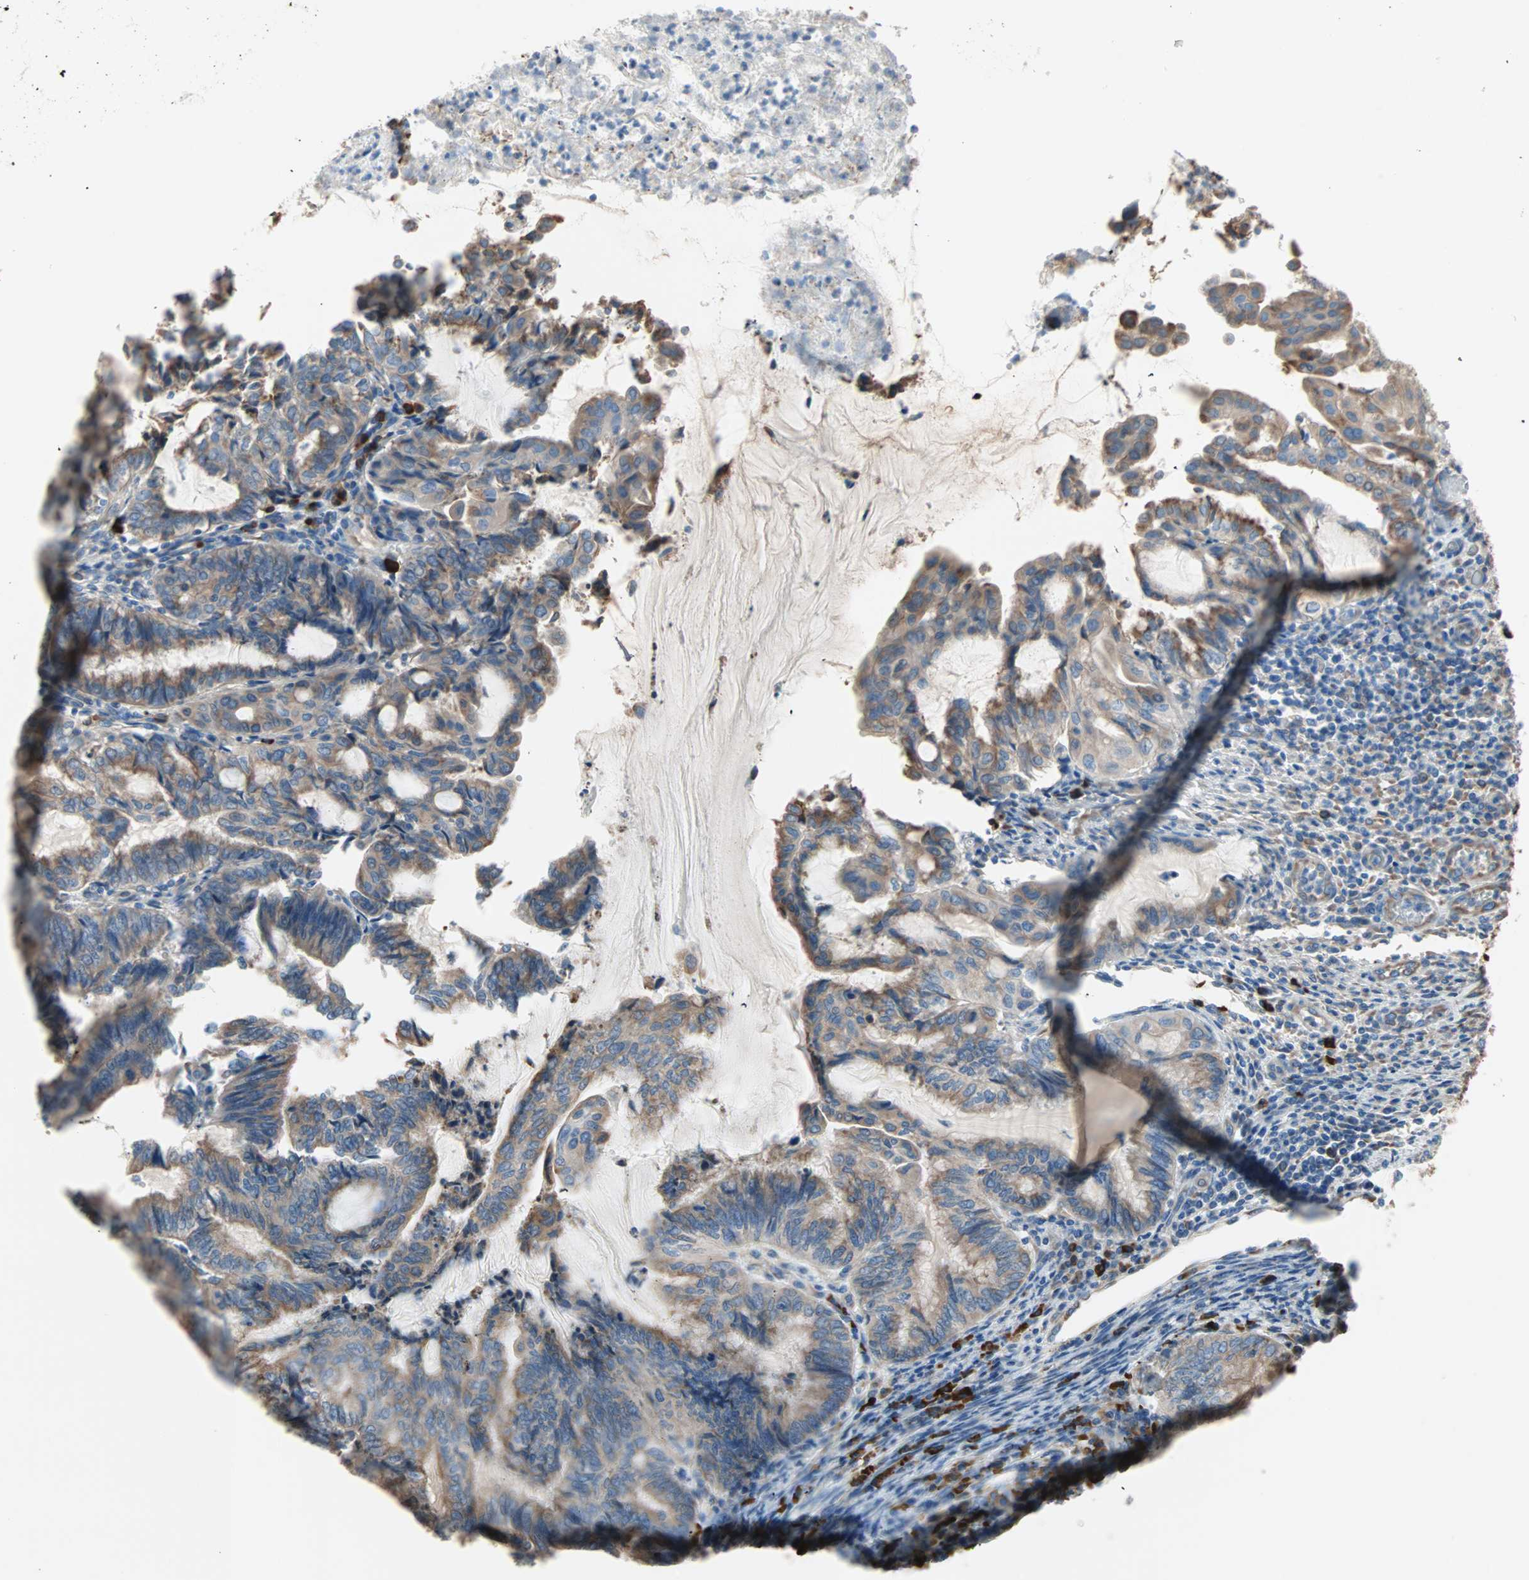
{"staining": {"intensity": "moderate", "quantity": ">75%", "location": "cytoplasmic/membranous"}, "tissue": "endometrial cancer", "cell_type": "Tumor cells", "image_type": "cancer", "snomed": [{"axis": "morphology", "description": "Adenocarcinoma, NOS"}, {"axis": "topography", "description": "Uterus"}, {"axis": "topography", "description": "Endometrium"}], "caption": "Immunohistochemical staining of endometrial adenocarcinoma demonstrates medium levels of moderate cytoplasmic/membranous protein expression in about >75% of tumor cells.", "gene": "PLCXD1", "patient": {"sex": "female", "age": 70}}